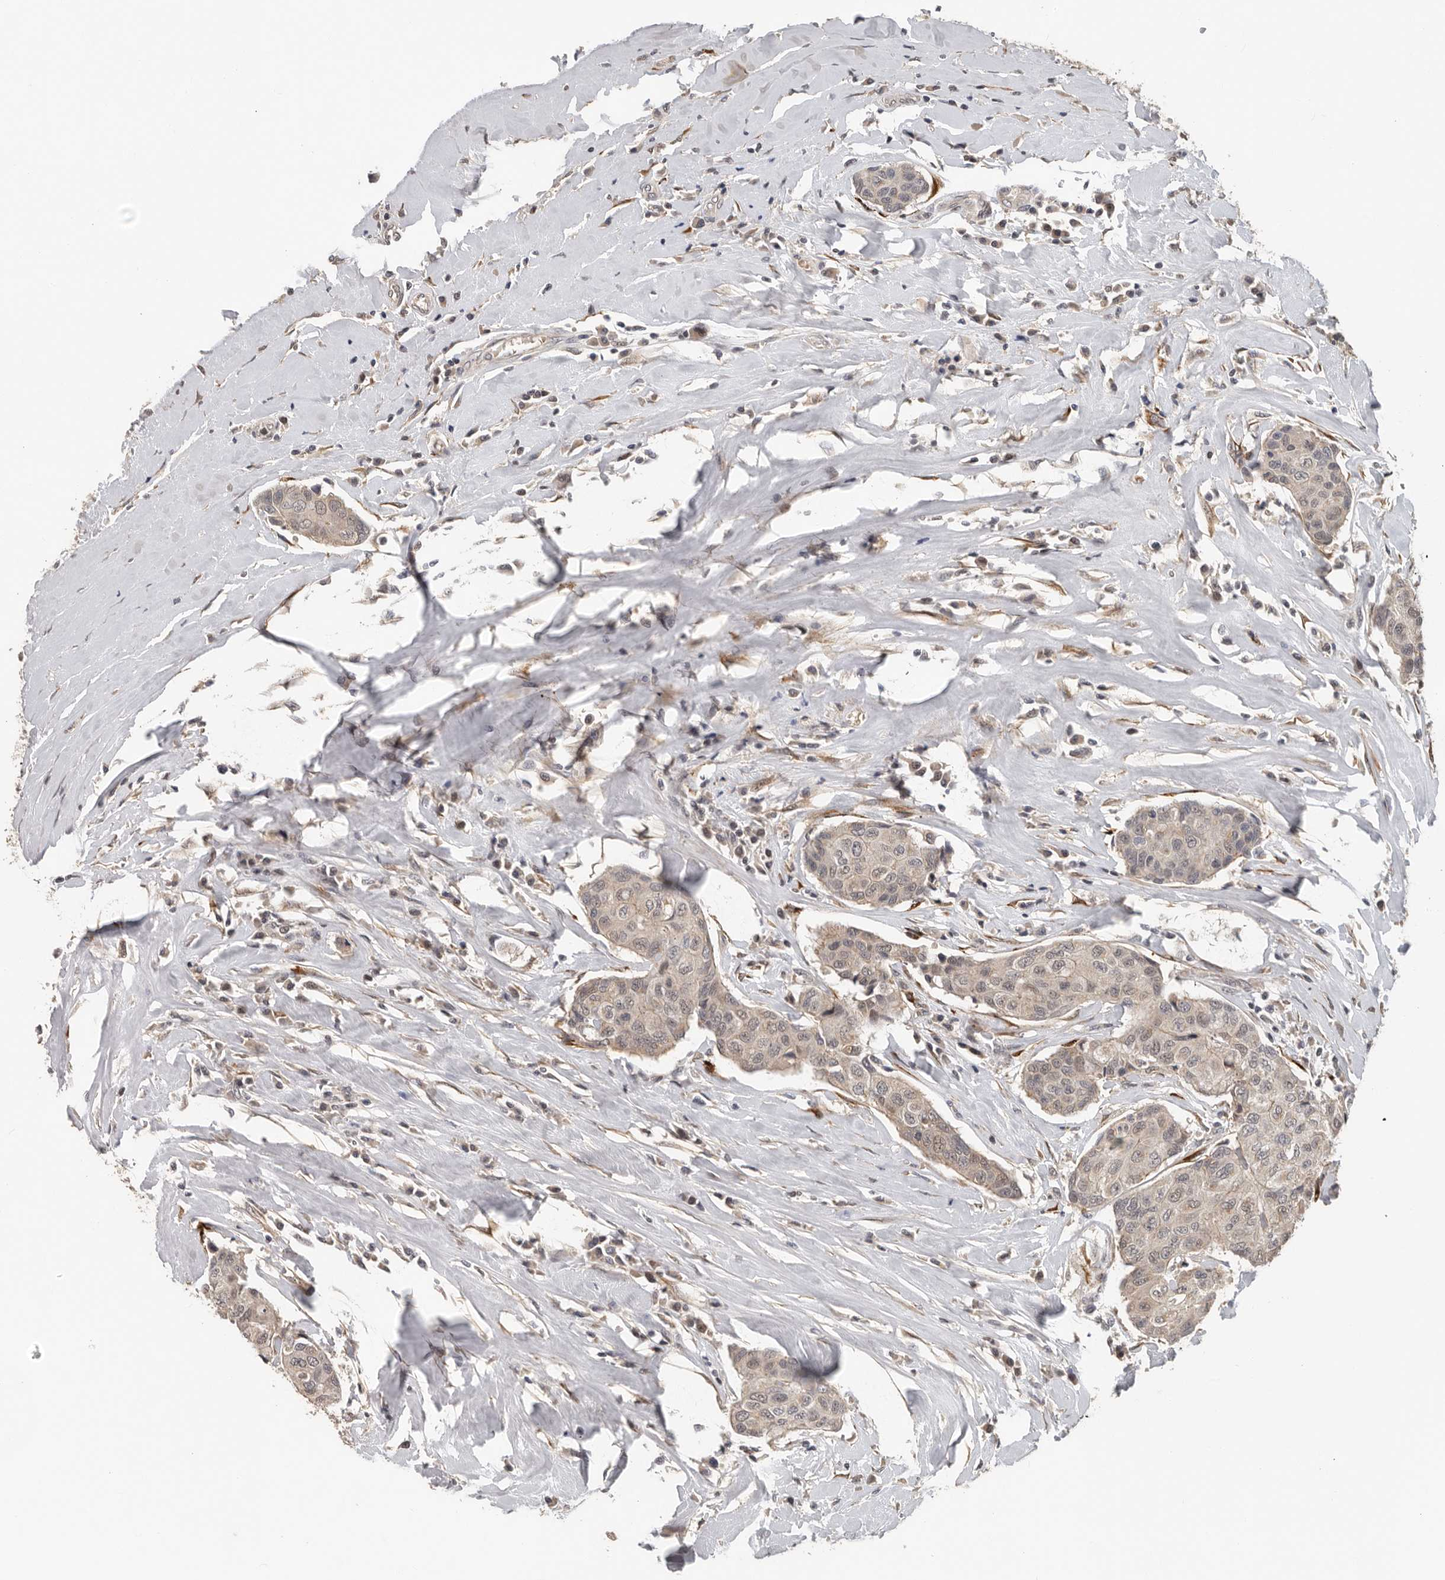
{"staining": {"intensity": "weak", "quantity": ">75%", "location": "cytoplasmic/membranous,nuclear"}, "tissue": "breast cancer", "cell_type": "Tumor cells", "image_type": "cancer", "snomed": [{"axis": "morphology", "description": "Duct carcinoma"}, {"axis": "topography", "description": "Breast"}], "caption": "Breast infiltrating ductal carcinoma was stained to show a protein in brown. There is low levels of weak cytoplasmic/membranous and nuclear positivity in approximately >75% of tumor cells.", "gene": "HENMT1", "patient": {"sex": "female", "age": 80}}